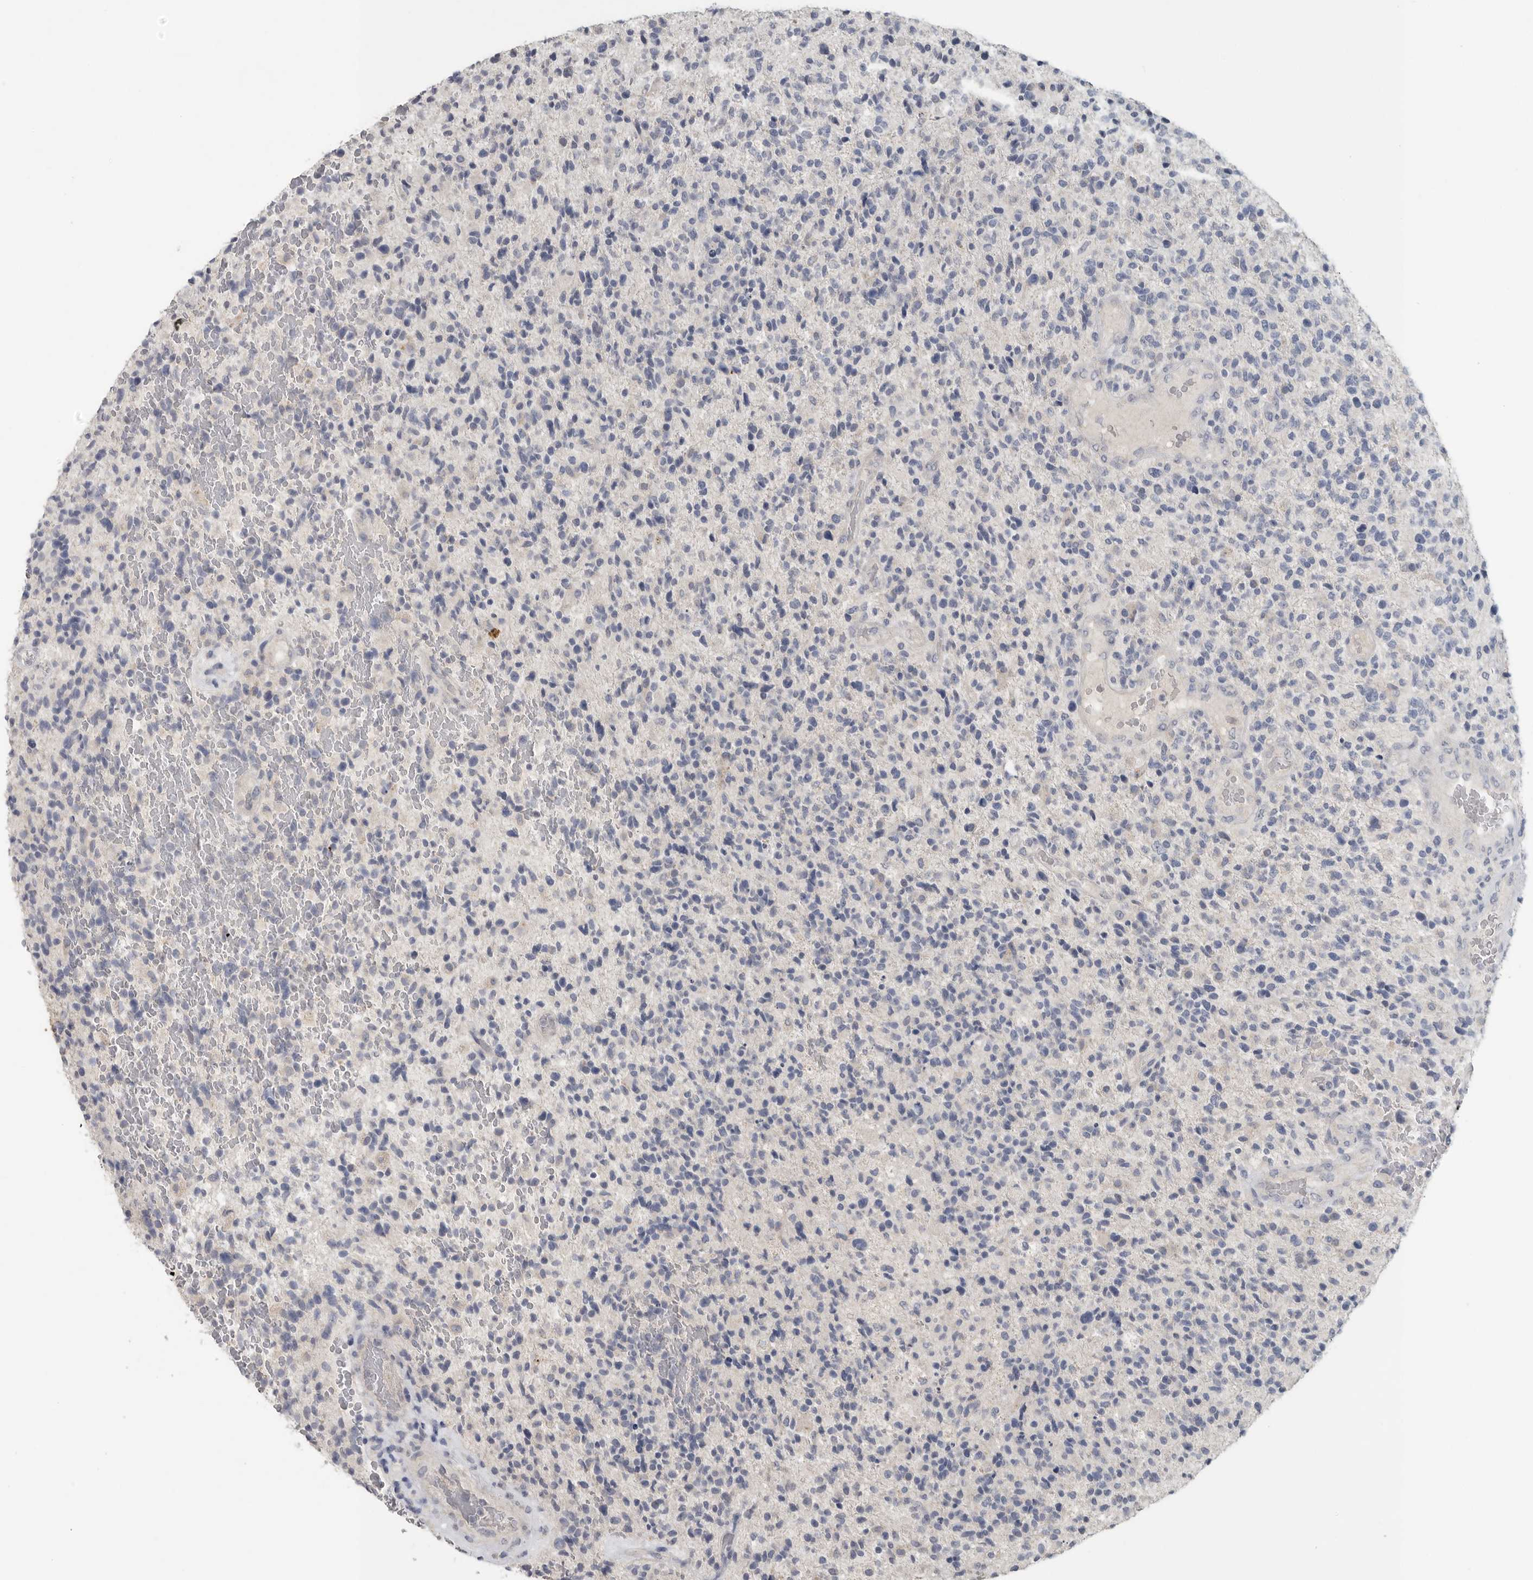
{"staining": {"intensity": "weak", "quantity": "<25%", "location": "cytoplasmic/membranous"}, "tissue": "glioma", "cell_type": "Tumor cells", "image_type": "cancer", "snomed": [{"axis": "morphology", "description": "Glioma, malignant, High grade"}, {"axis": "topography", "description": "Brain"}], "caption": "There is no significant staining in tumor cells of glioma.", "gene": "REG4", "patient": {"sex": "male", "age": 72}}